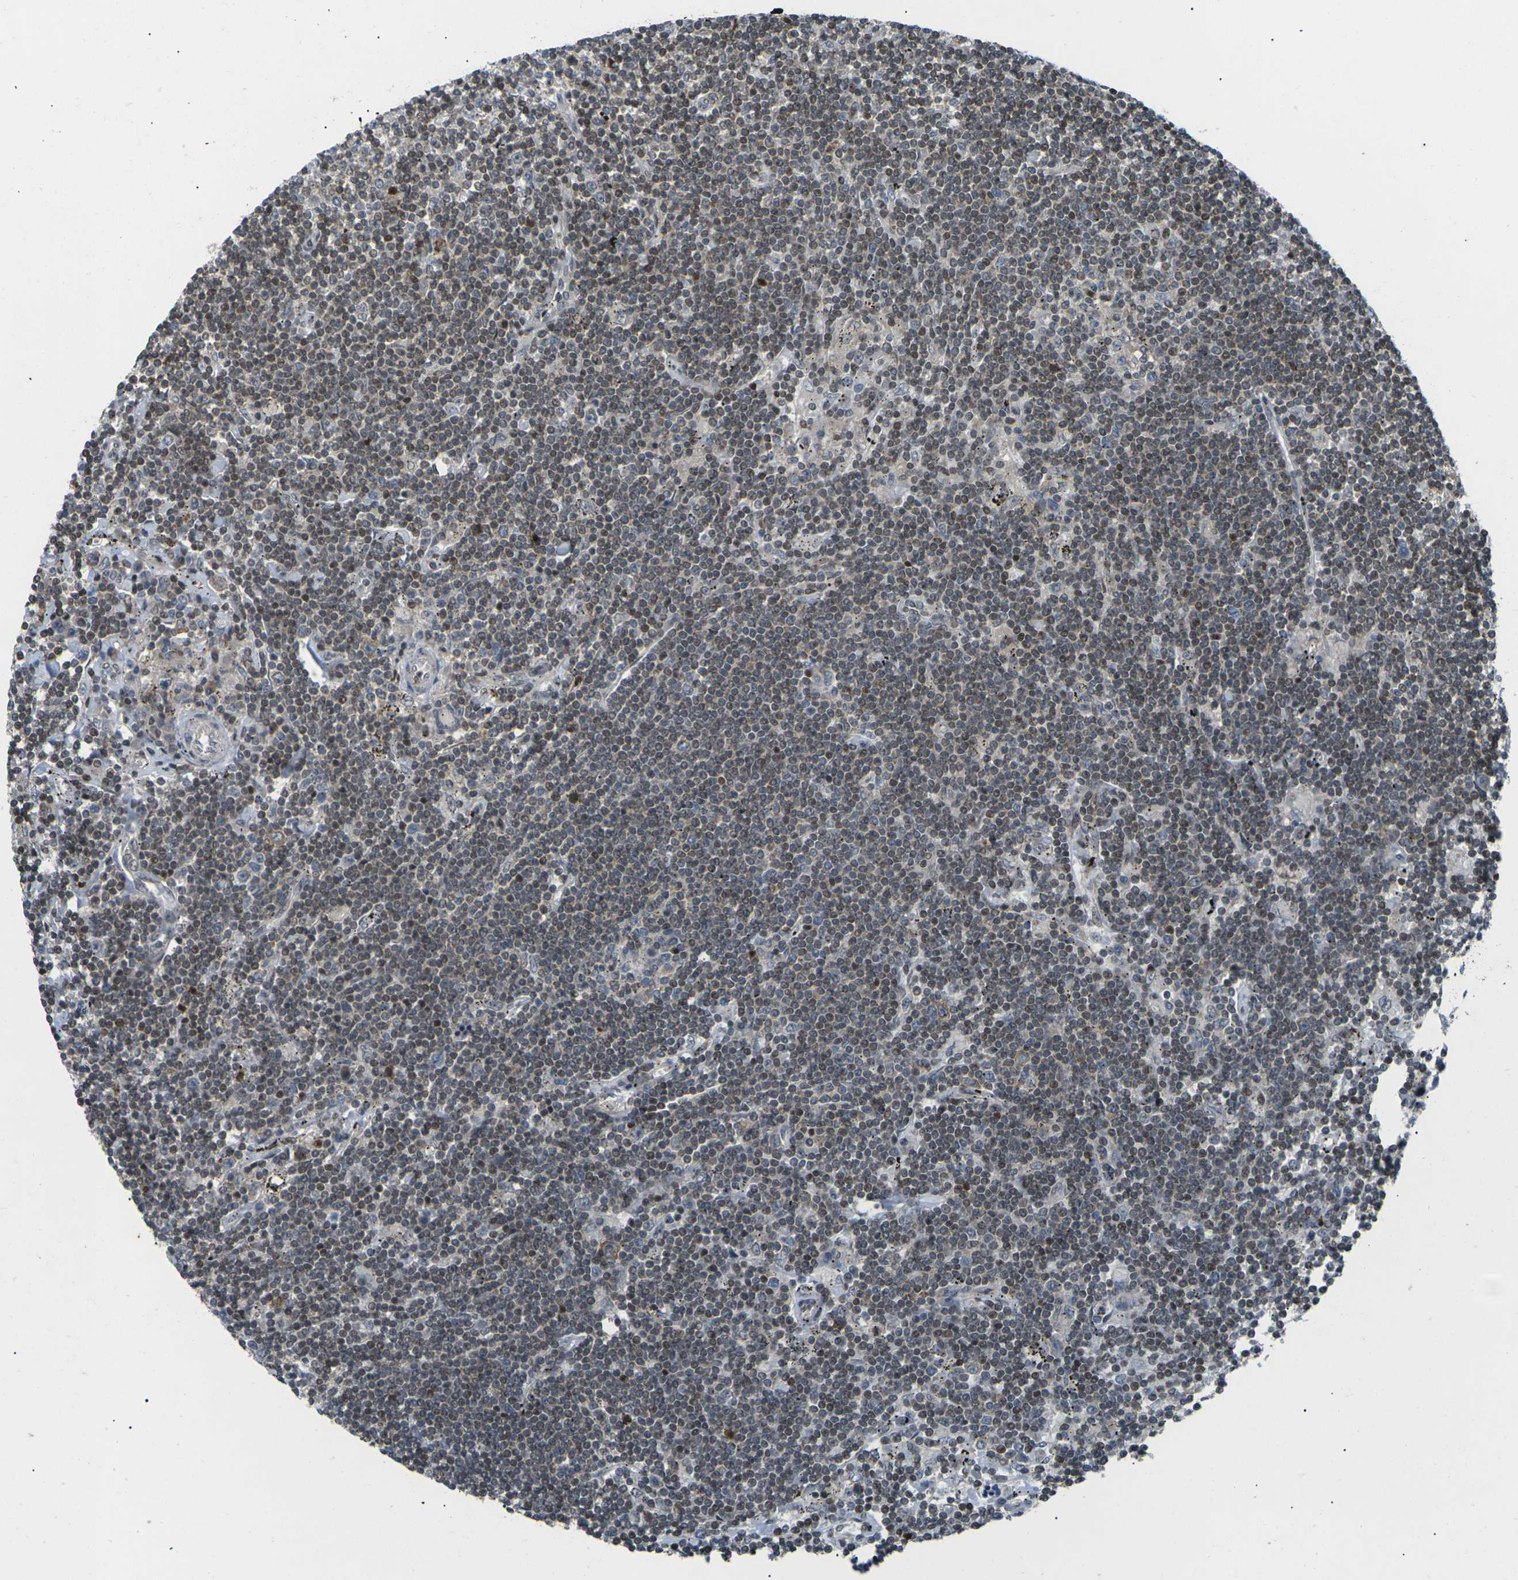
{"staining": {"intensity": "moderate", "quantity": "25%-75%", "location": "nuclear"}, "tissue": "lymphoma", "cell_type": "Tumor cells", "image_type": "cancer", "snomed": [{"axis": "morphology", "description": "Malignant lymphoma, non-Hodgkin's type, Low grade"}, {"axis": "topography", "description": "Spleen"}], "caption": "DAB (3,3'-diaminobenzidine) immunohistochemical staining of malignant lymphoma, non-Hodgkin's type (low-grade) reveals moderate nuclear protein staining in approximately 25%-75% of tumor cells.", "gene": "RPS6KA3", "patient": {"sex": "male", "age": 76}}